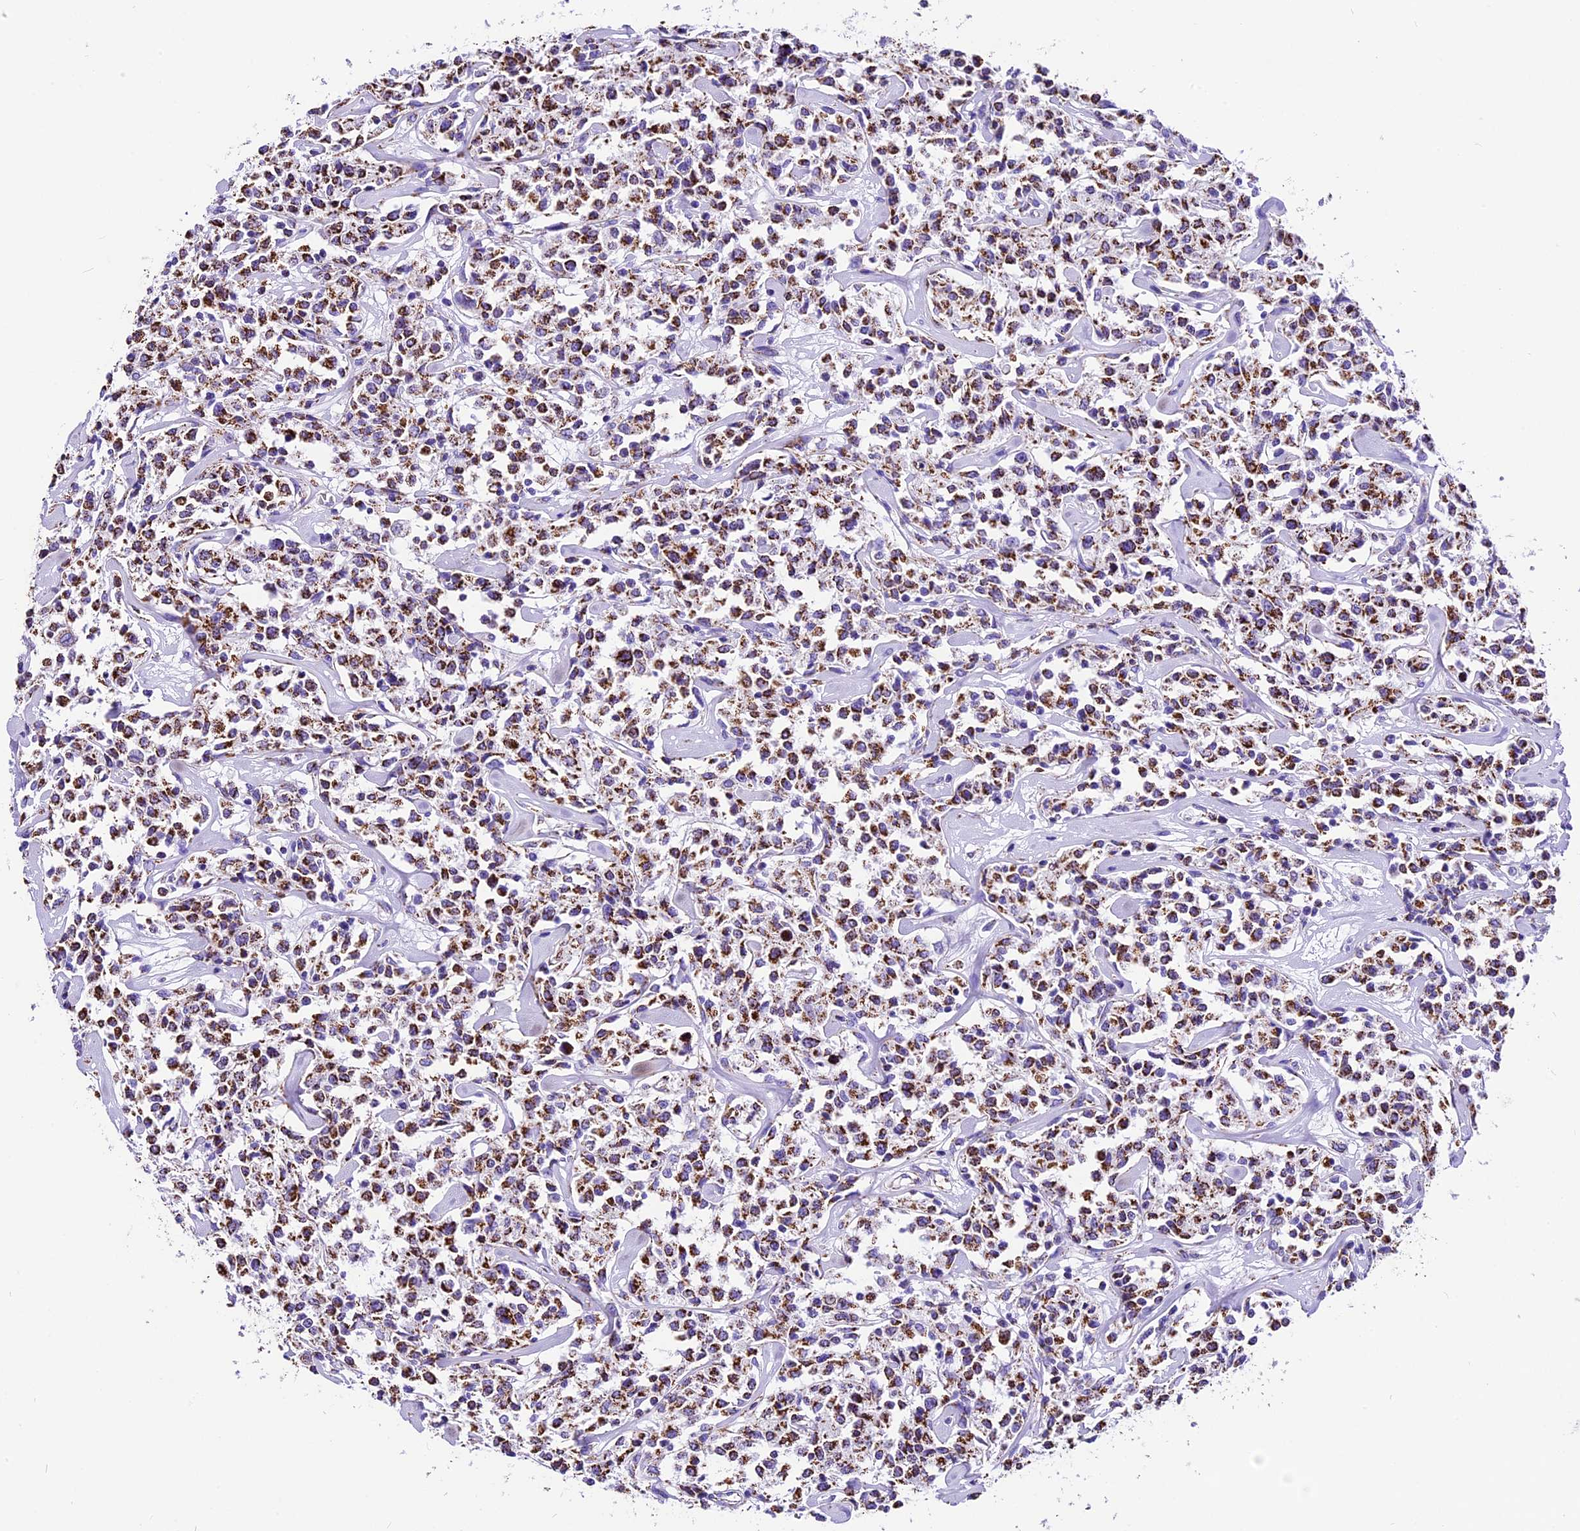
{"staining": {"intensity": "strong", "quantity": ">75%", "location": "cytoplasmic/membranous"}, "tissue": "lymphoma", "cell_type": "Tumor cells", "image_type": "cancer", "snomed": [{"axis": "morphology", "description": "Malignant lymphoma, non-Hodgkin's type, Low grade"}, {"axis": "topography", "description": "Small intestine"}], "caption": "The histopathology image demonstrates staining of lymphoma, revealing strong cytoplasmic/membranous protein staining (brown color) within tumor cells.", "gene": "DCAF5", "patient": {"sex": "female", "age": 59}}